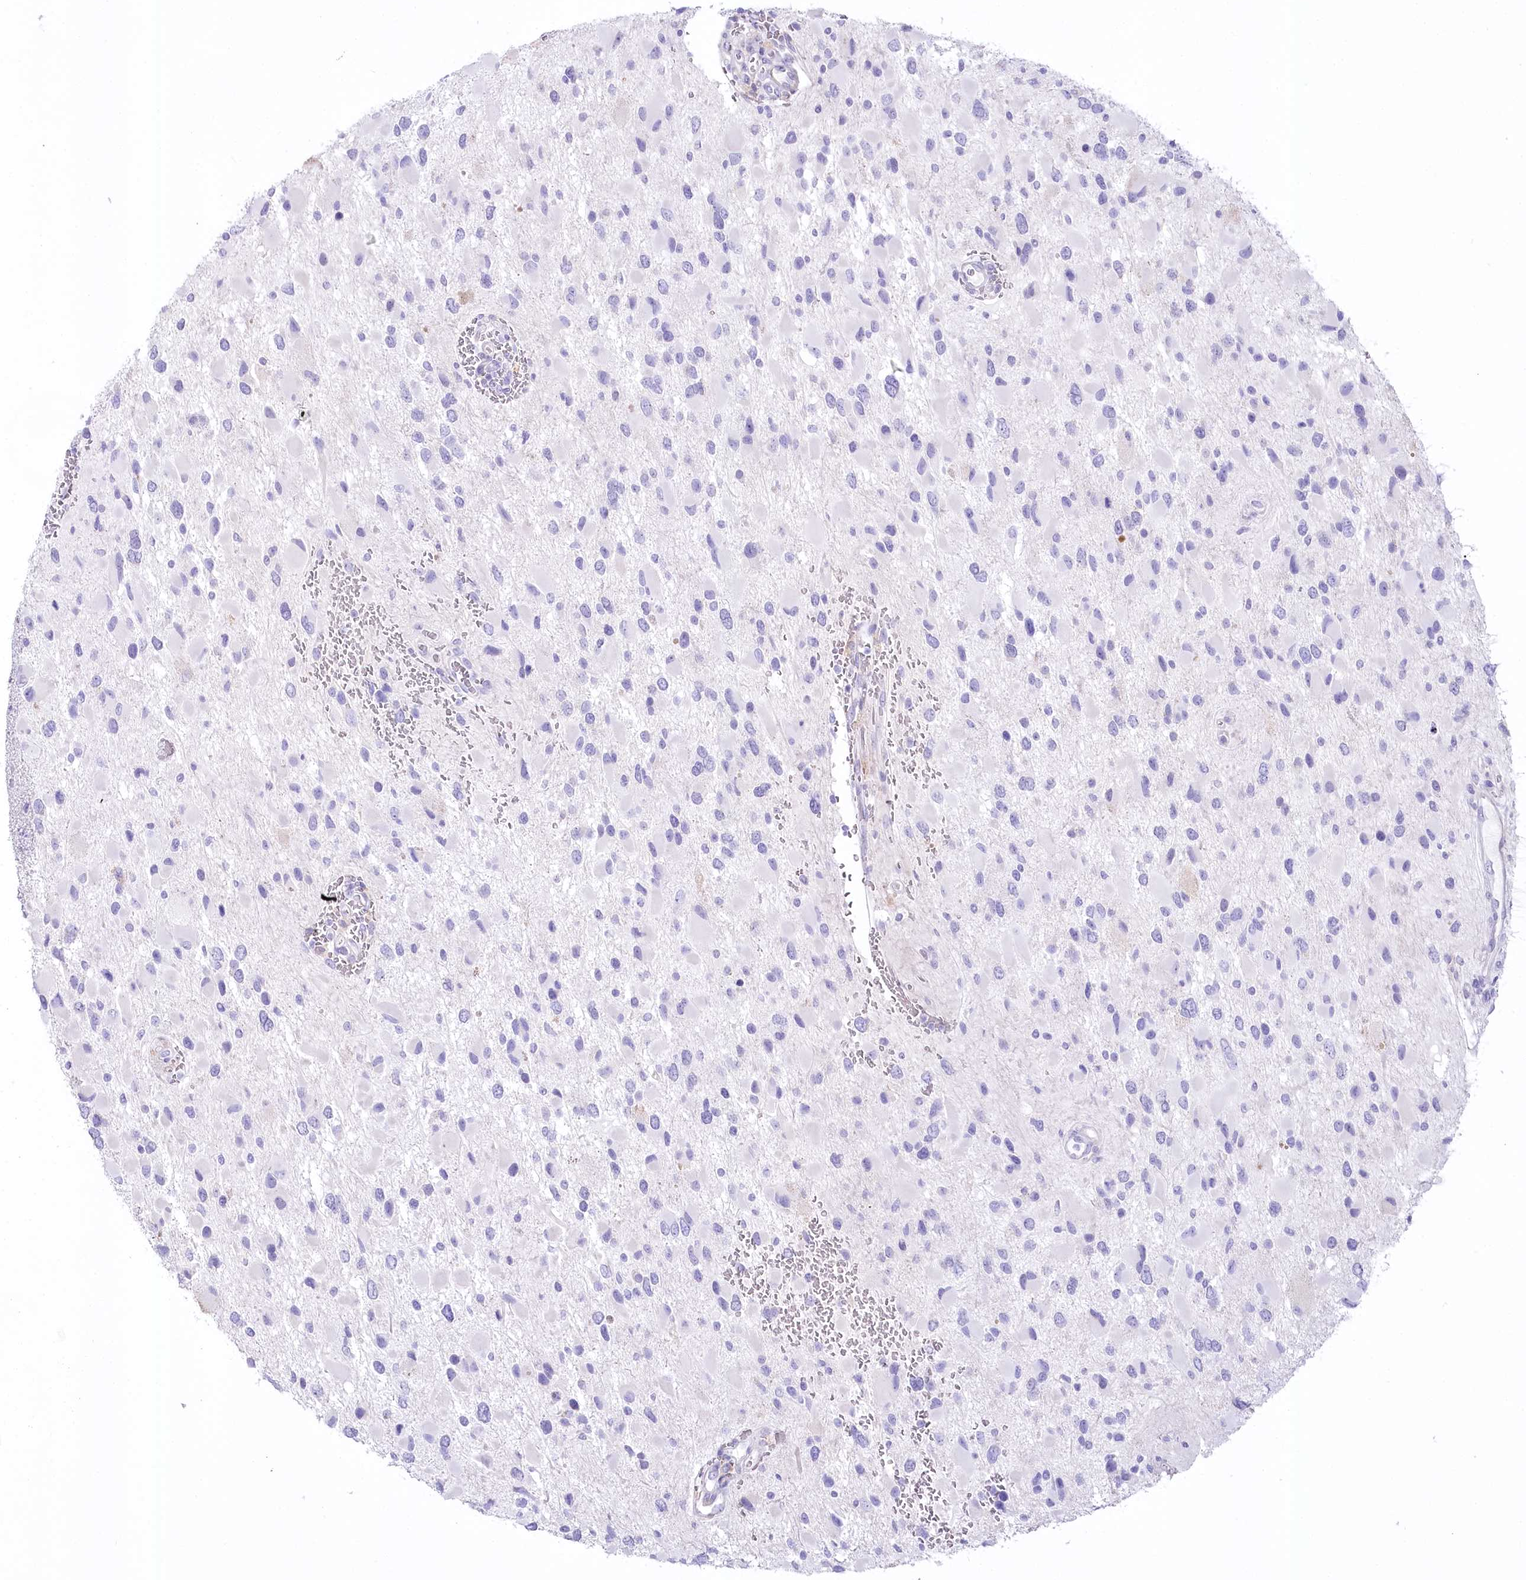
{"staining": {"intensity": "negative", "quantity": "none", "location": "none"}, "tissue": "glioma", "cell_type": "Tumor cells", "image_type": "cancer", "snomed": [{"axis": "morphology", "description": "Glioma, malignant, High grade"}, {"axis": "topography", "description": "Brain"}], "caption": "This is an immunohistochemistry micrograph of glioma. There is no expression in tumor cells.", "gene": "MYOZ1", "patient": {"sex": "male", "age": 53}}